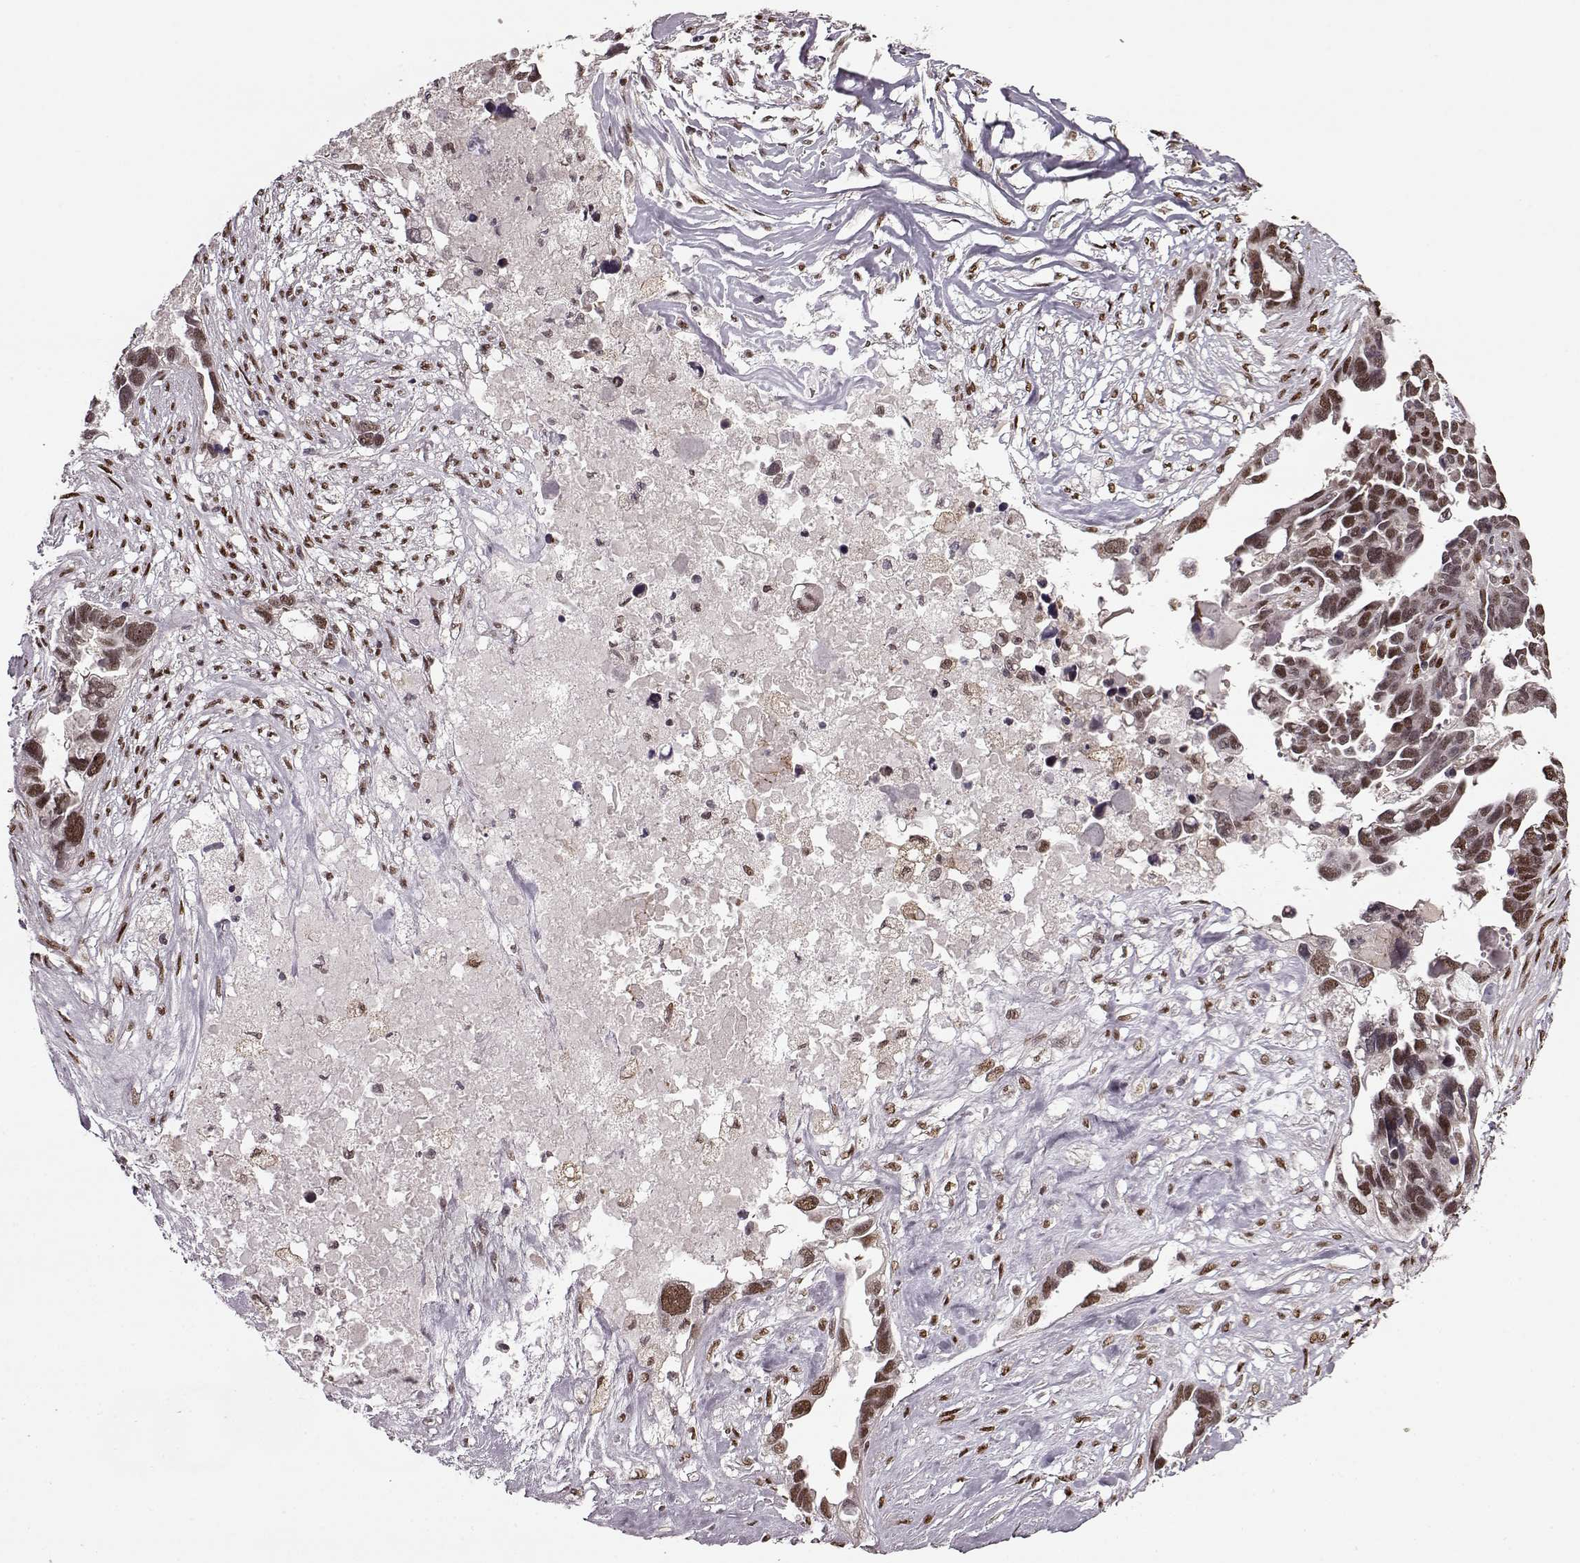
{"staining": {"intensity": "moderate", "quantity": "25%-75%", "location": "nuclear"}, "tissue": "ovarian cancer", "cell_type": "Tumor cells", "image_type": "cancer", "snomed": [{"axis": "morphology", "description": "Cystadenocarcinoma, serous, NOS"}, {"axis": "topography", "description": "Ovary"}], "caption": "Moderate nuclear protein expression is seen in about 25%-75% of tumor cells in ovarian cancer.", "gene": "FTO", "patient": {"sex": "female", "age": 54}}